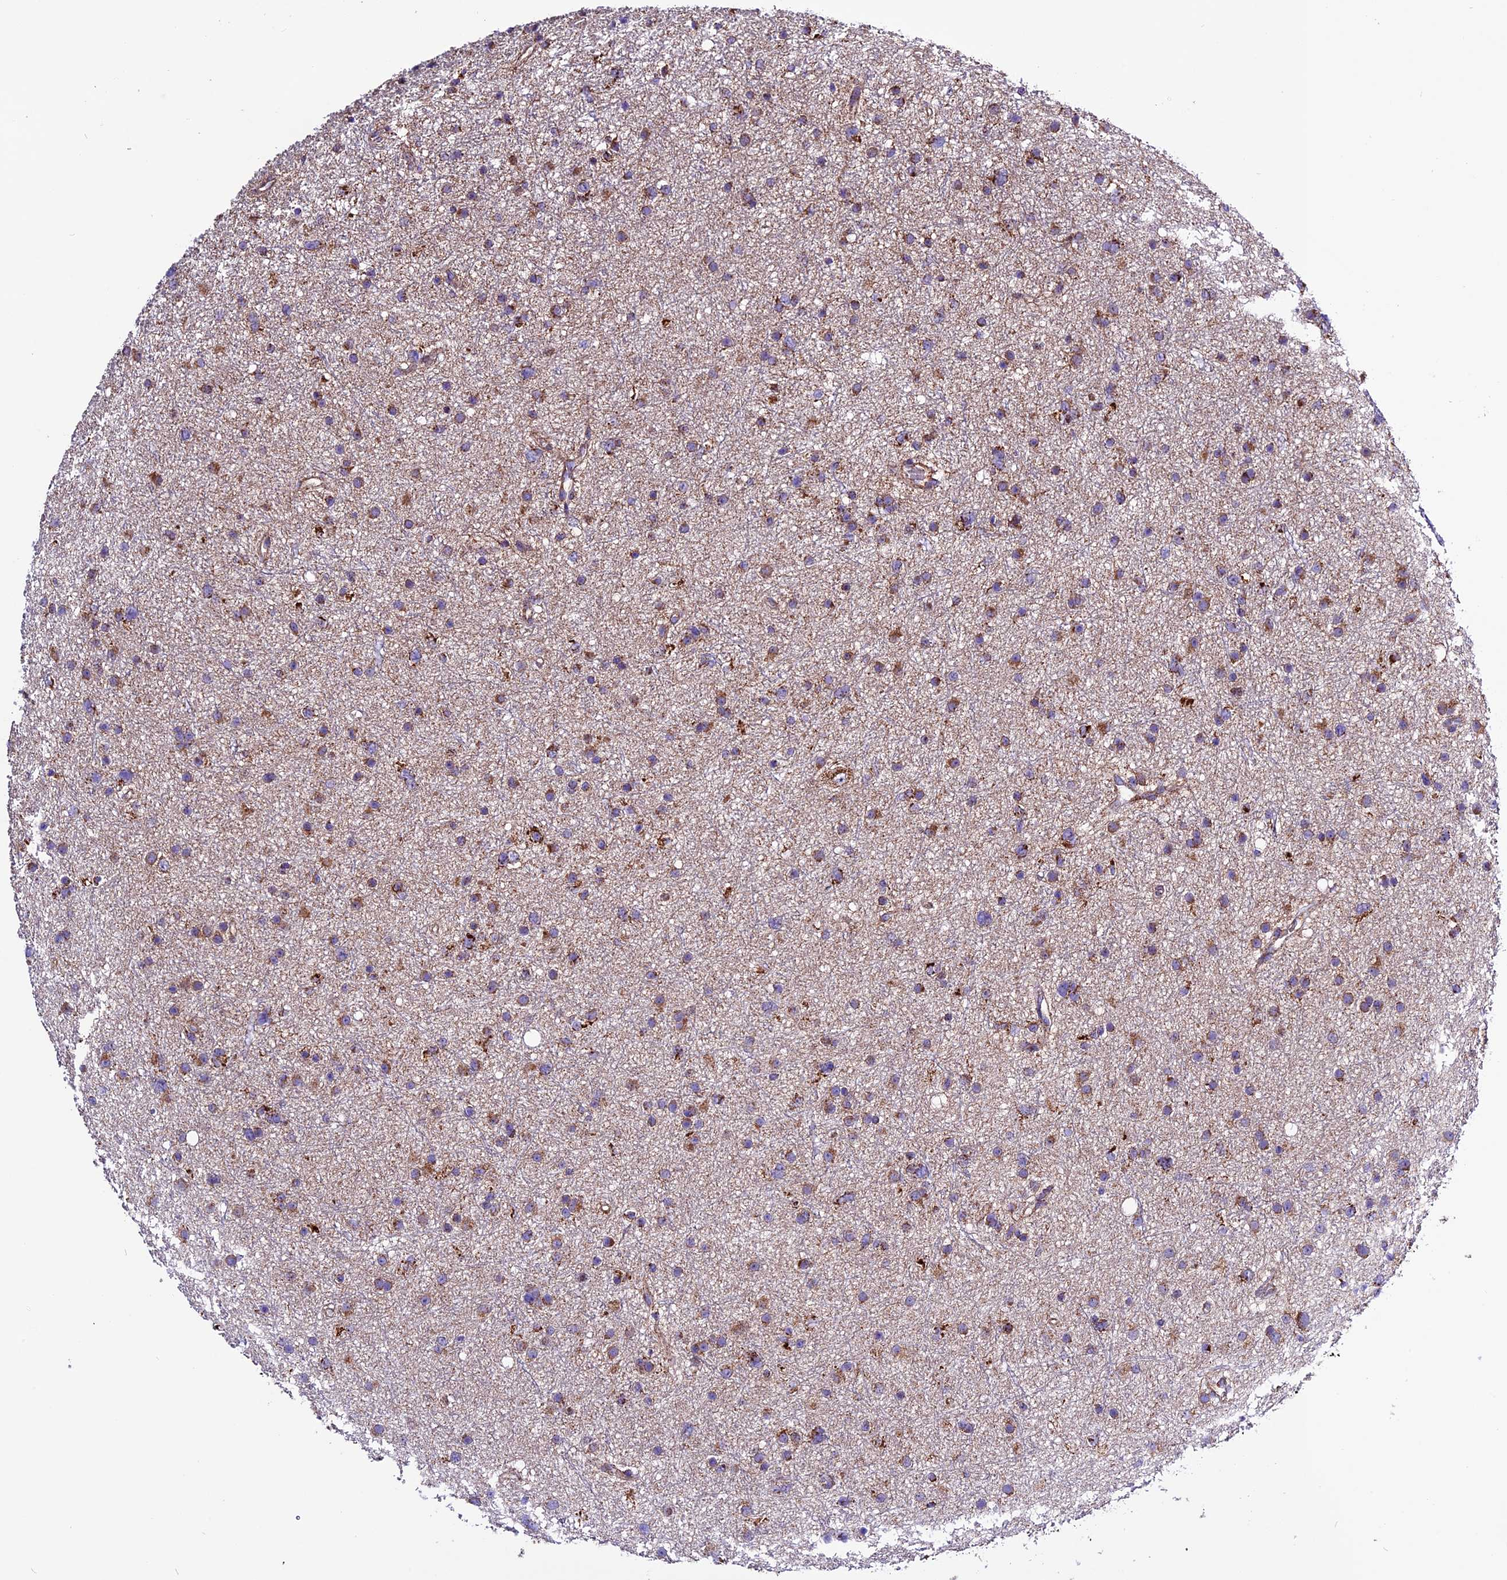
{"staining": {"intensity": "moderate", "quantity": "25%-75%", "location": "cytoplasmic/membranous"}, "tissue": "glioma", "cell_type": "Tumor cells", "image_type": "cancer", "snomed": [{"axis": "morphology", "description": "Glioma, malignant, Low grade"}, {"axis": "topography", "description": "Cerebral cortex"}], "caption": "About 25%-75% of tumor cells in human malignant glioma (low-grade) exhibit moderate cytoplasmic/membranous protein positivity as visualized by brown immunohistochemical staining.", "gene": "CX3CL1", "patient": {"sex": "female", "age": 39}}